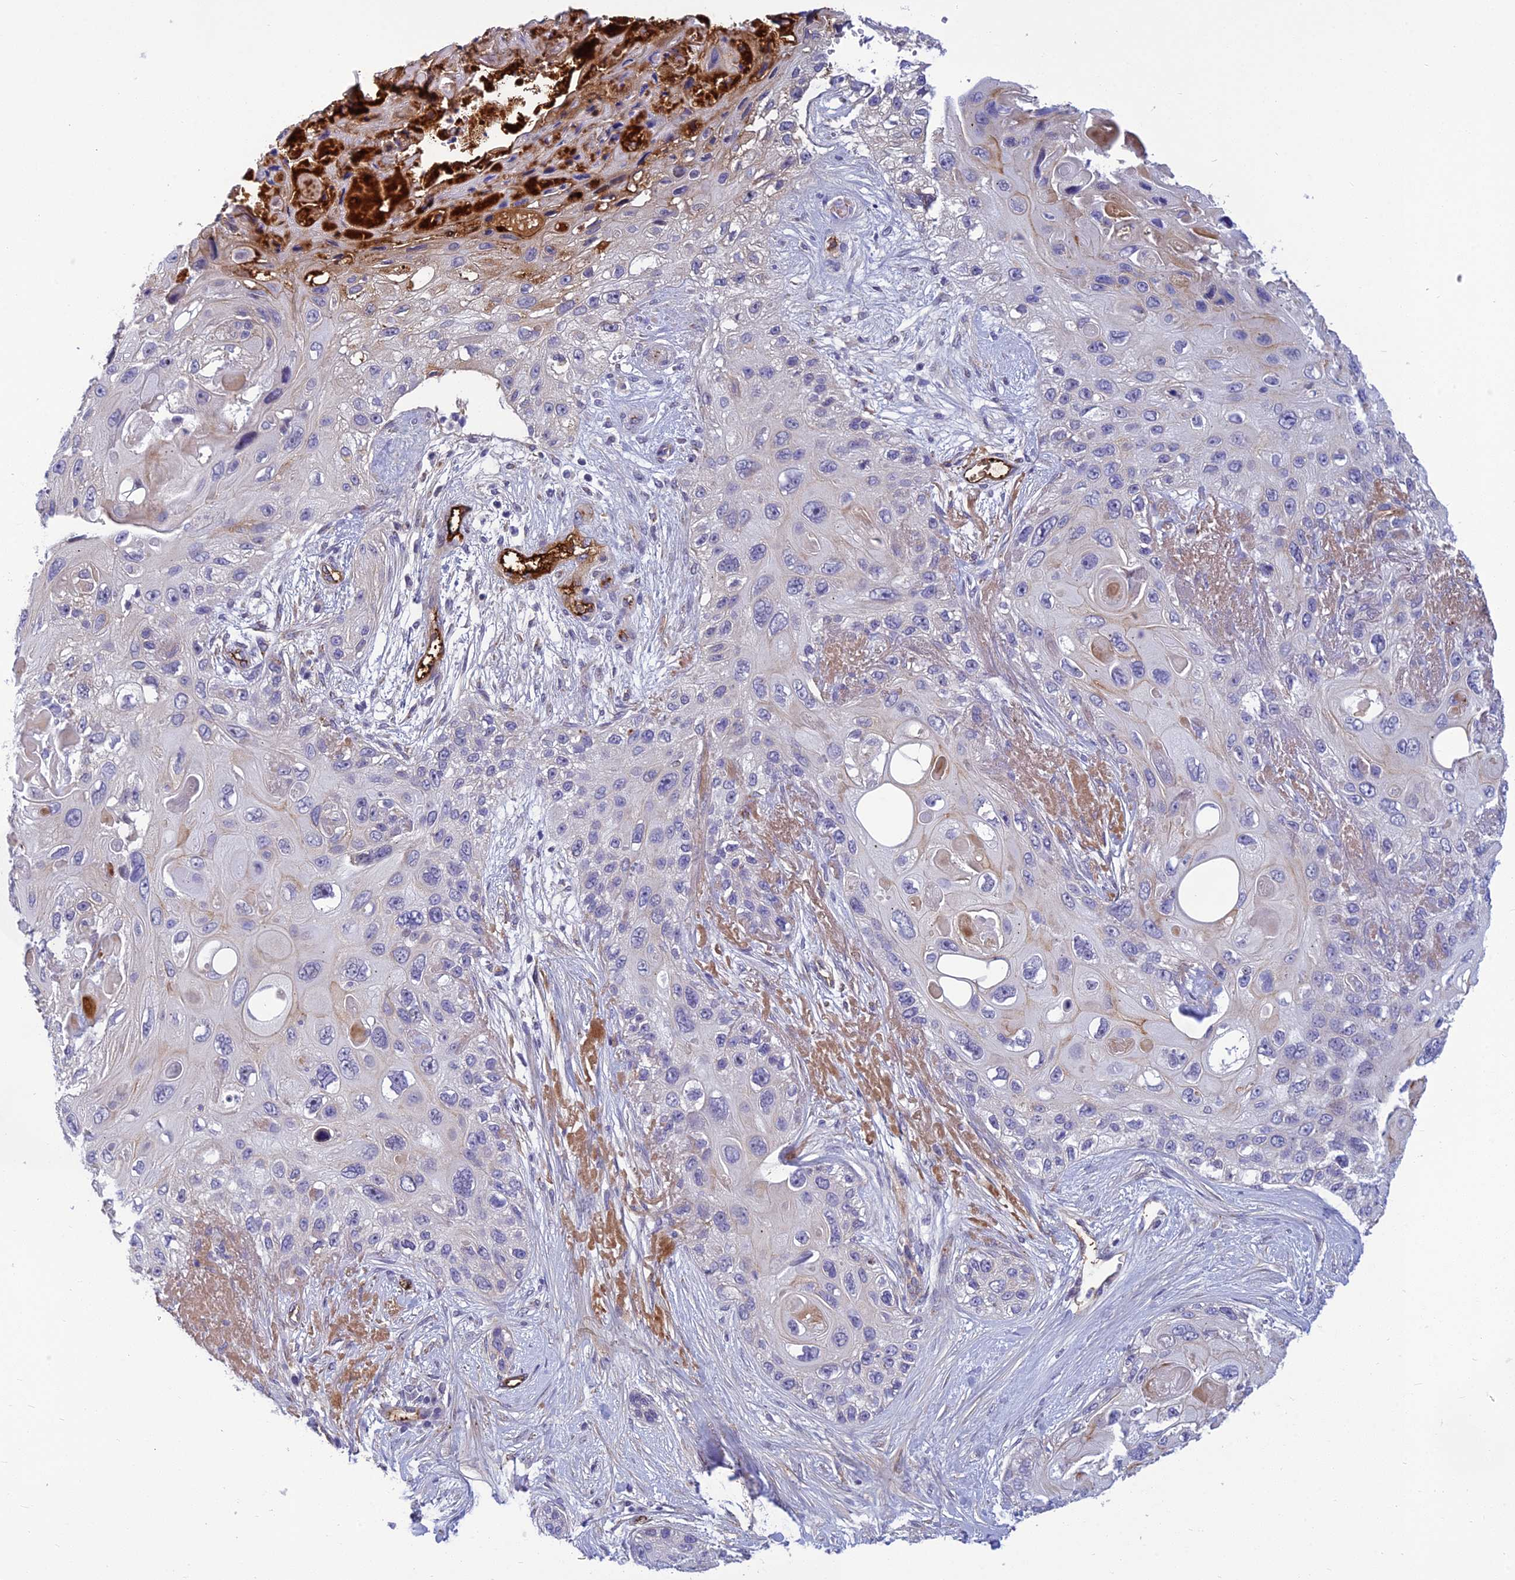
{"staining": {"intensity": "negative", "quantity": "none", "location": "none"}, "tissue": "skin cancer", "cell_type": "Tumor cells", "image_type": "cancer", "snomed": [{"axis": "morphology", "description": "Normal tissue, NOS"}, {"axis": "morphology", "description": "Squamous cell carcinoma, NOS"}, {"axis": "topography", "description": "Skin"}], "caption": "This is an immunohistochemistry histopathology image of human skin cancer. There is no staining in tumor cells.", "gene": "CLEC11A", "patient": {"sex": "male", "age": 72}}